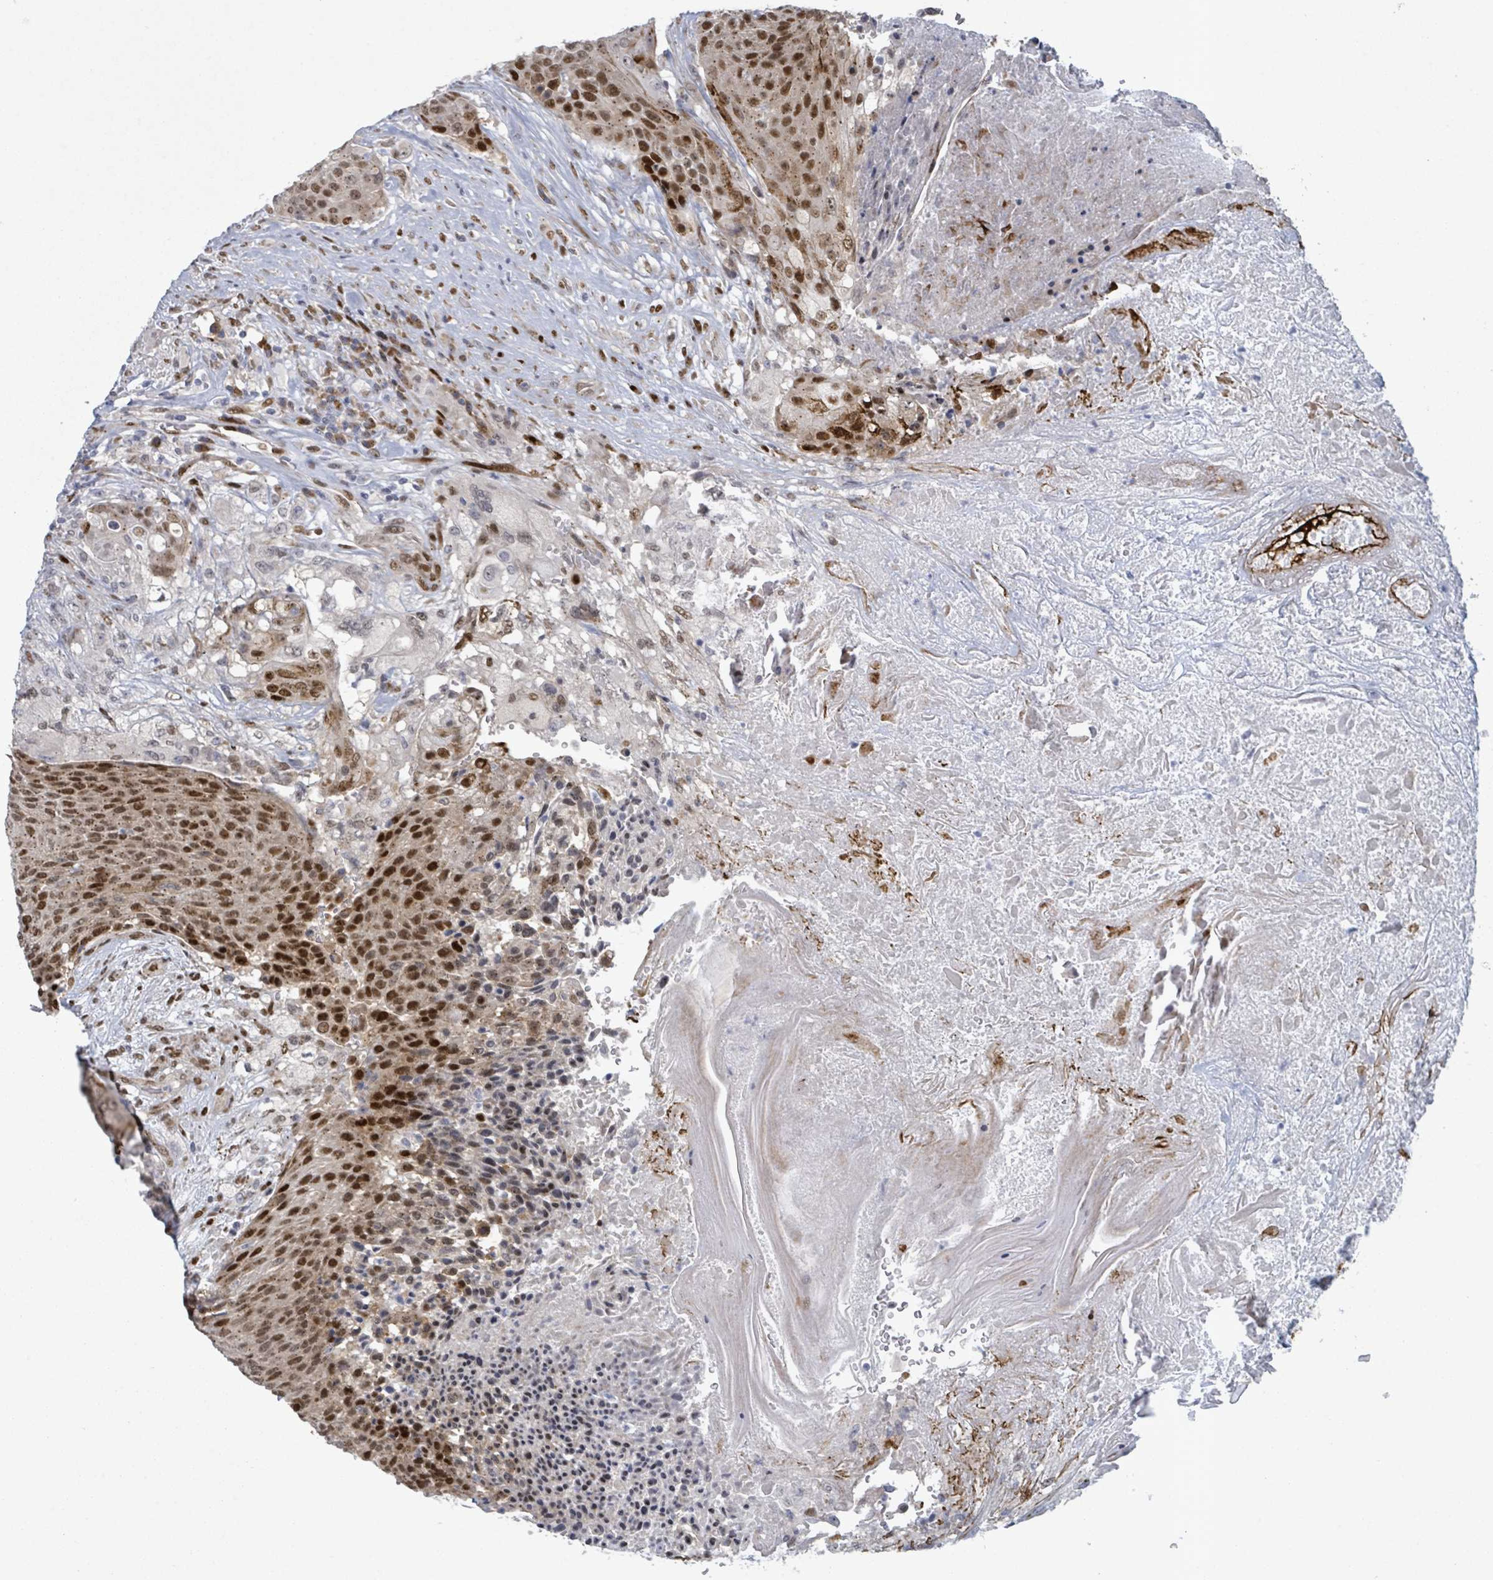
{"staining": {"intensity": "strong", "quantity": ">75%", "location": "nuclear"}, "tissue": "urothelial cancer", "cell_type": "Tumor cells", "image_type": "cancer", "snomed": [{"axis": "morphology", "description": "Urothelial carcinoma, High grade"}, {"axis": "topography", "description": "Urinary bladder"}], "caption": "Urothelial cancer was stained to show a protein in brown. There is high levels of strong nuclear expression in approximately >75% of tumor cells.", "gene": "TUSC1", "patient": {"sex": "female", "age": 63}}